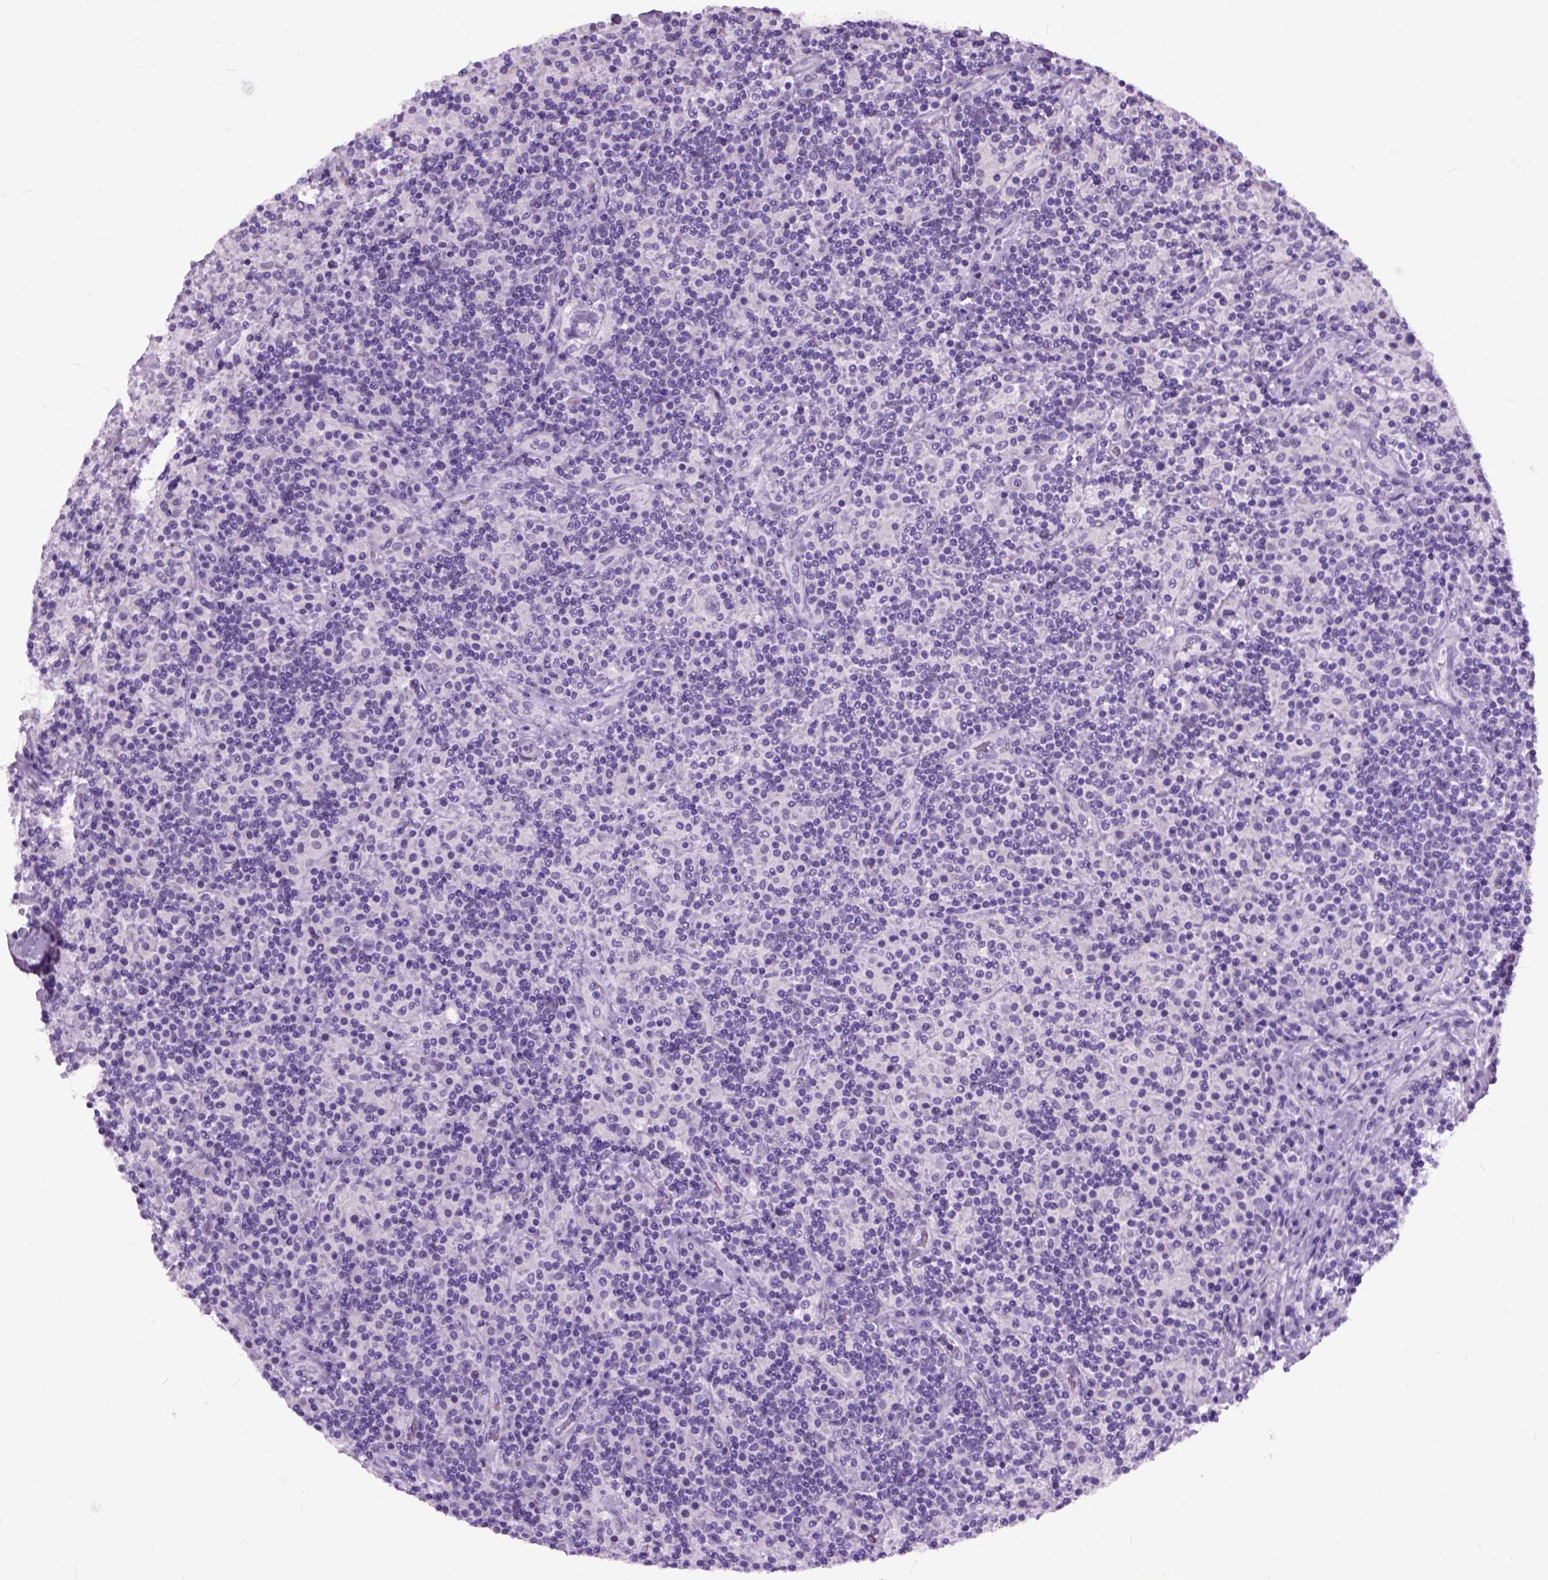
{"staining": {"intensity": "negative", "quantity": "none", "location": "none"}, "tissue": "lymphoma", "cell_type": "Tumor cells", "image_type": "cancer", "snomed": [{"axis": "morphology", "description": "Hodgkin's disease, NOS"}, {"axis": "topography", "description": "Lymph node"}], "caption": "Hodgkin's disease was stained to show a protein in brown. There is no significant staining in tumor cells.", "gene": "AXDND1", "patient": {"sex": "male", "age": 70}}